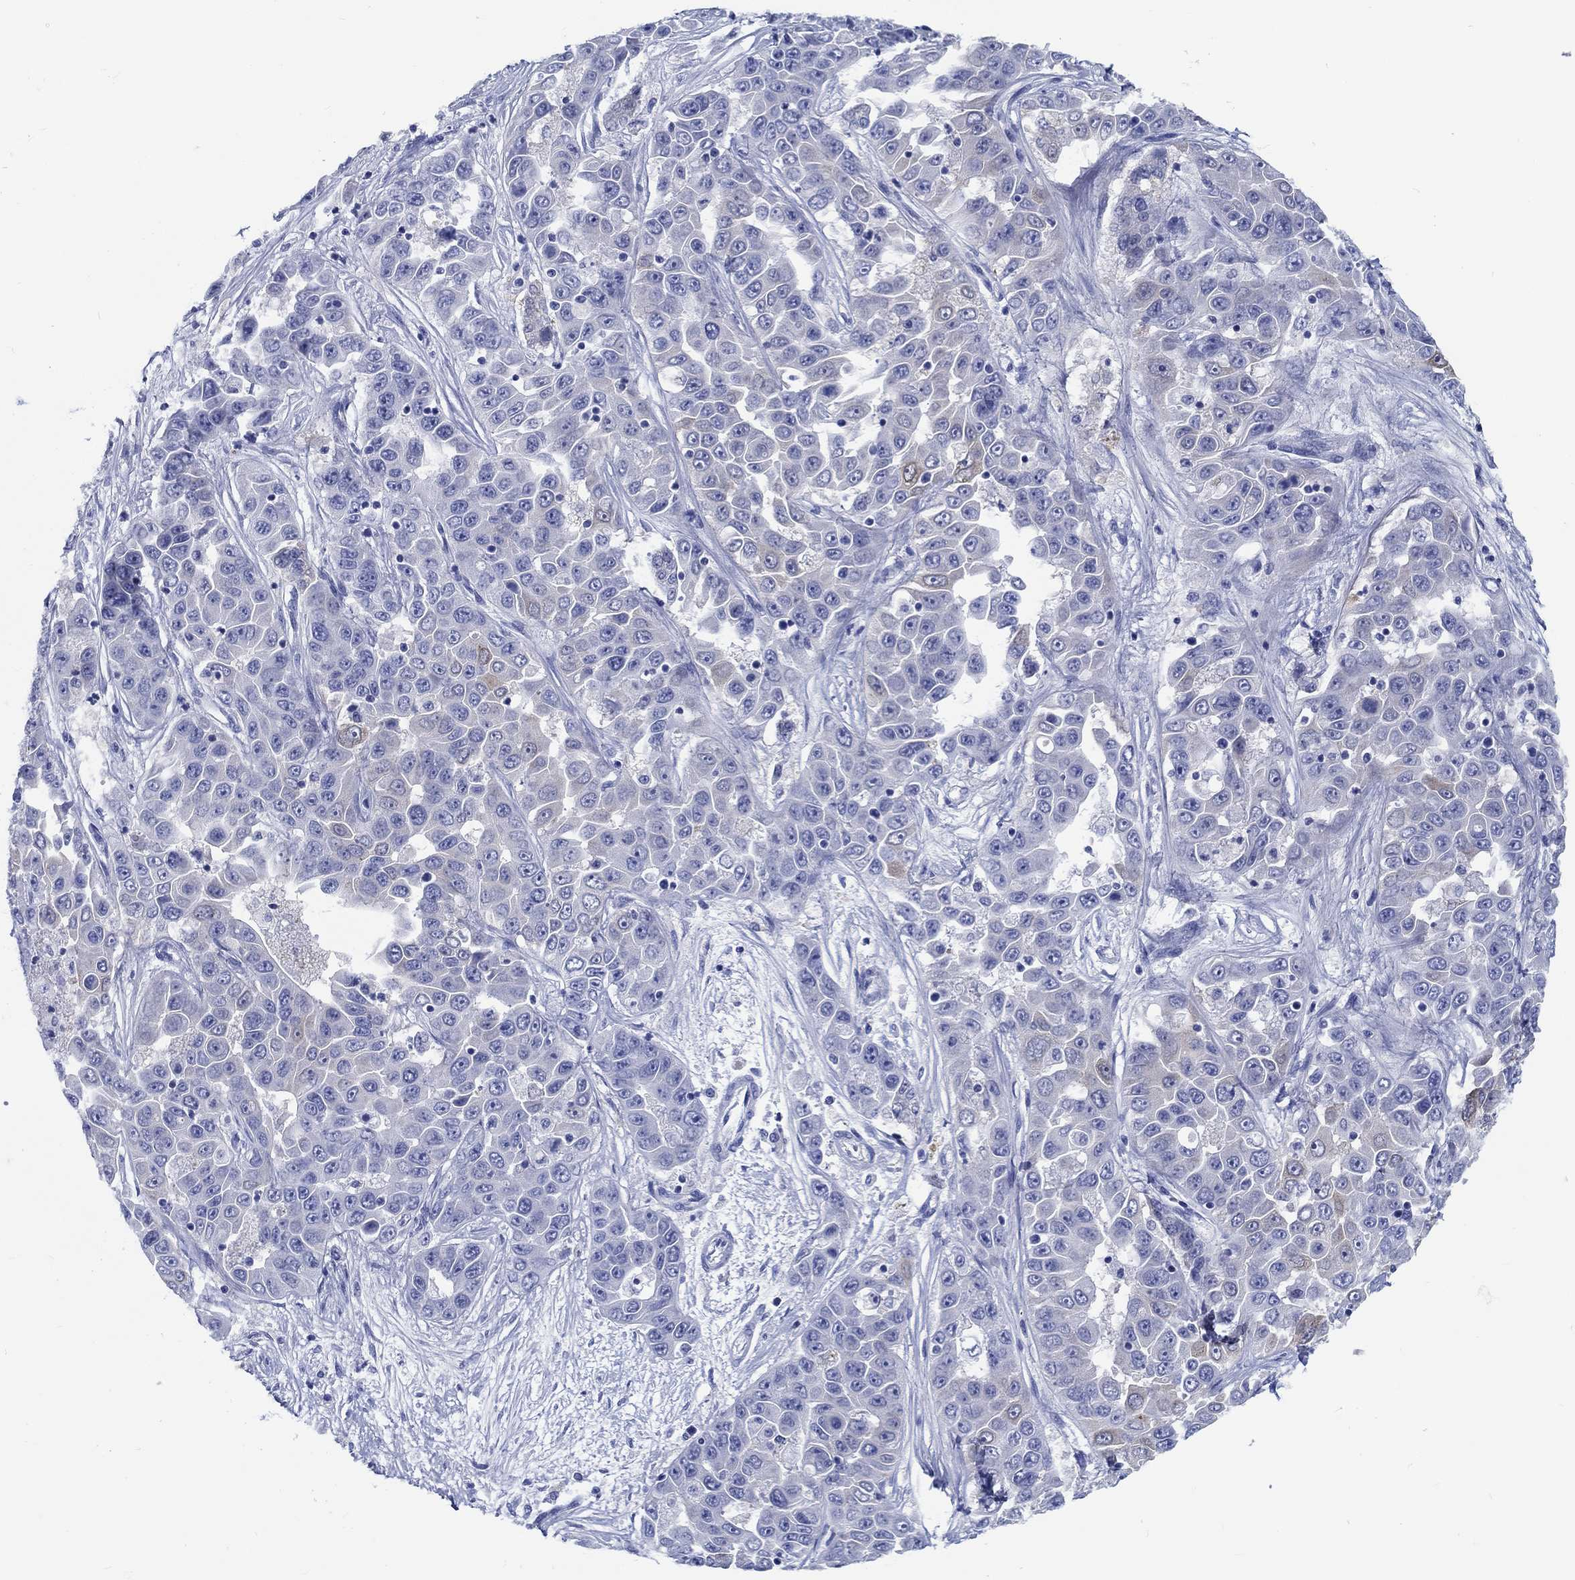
{"staining": {"intensity": "weak", "quantity": "<25%", "location": "cytoplasmic/membranous"}, "tissue": "liver cancer", "cell_type": "Tumor cells", "image_type": "cancer", "snomed": [{"axis": "morphology", "description": "Cholangiocarcinoma"}, {"axis": "topography", "description": "Liver"}], "caption": "Cholangiocarcinoma (liver) stained for a protein using immunohistochemistry shows no positivity tumor cells.", "gene": "FBXO2", "patient": {"sex": "female", "age": 52}}